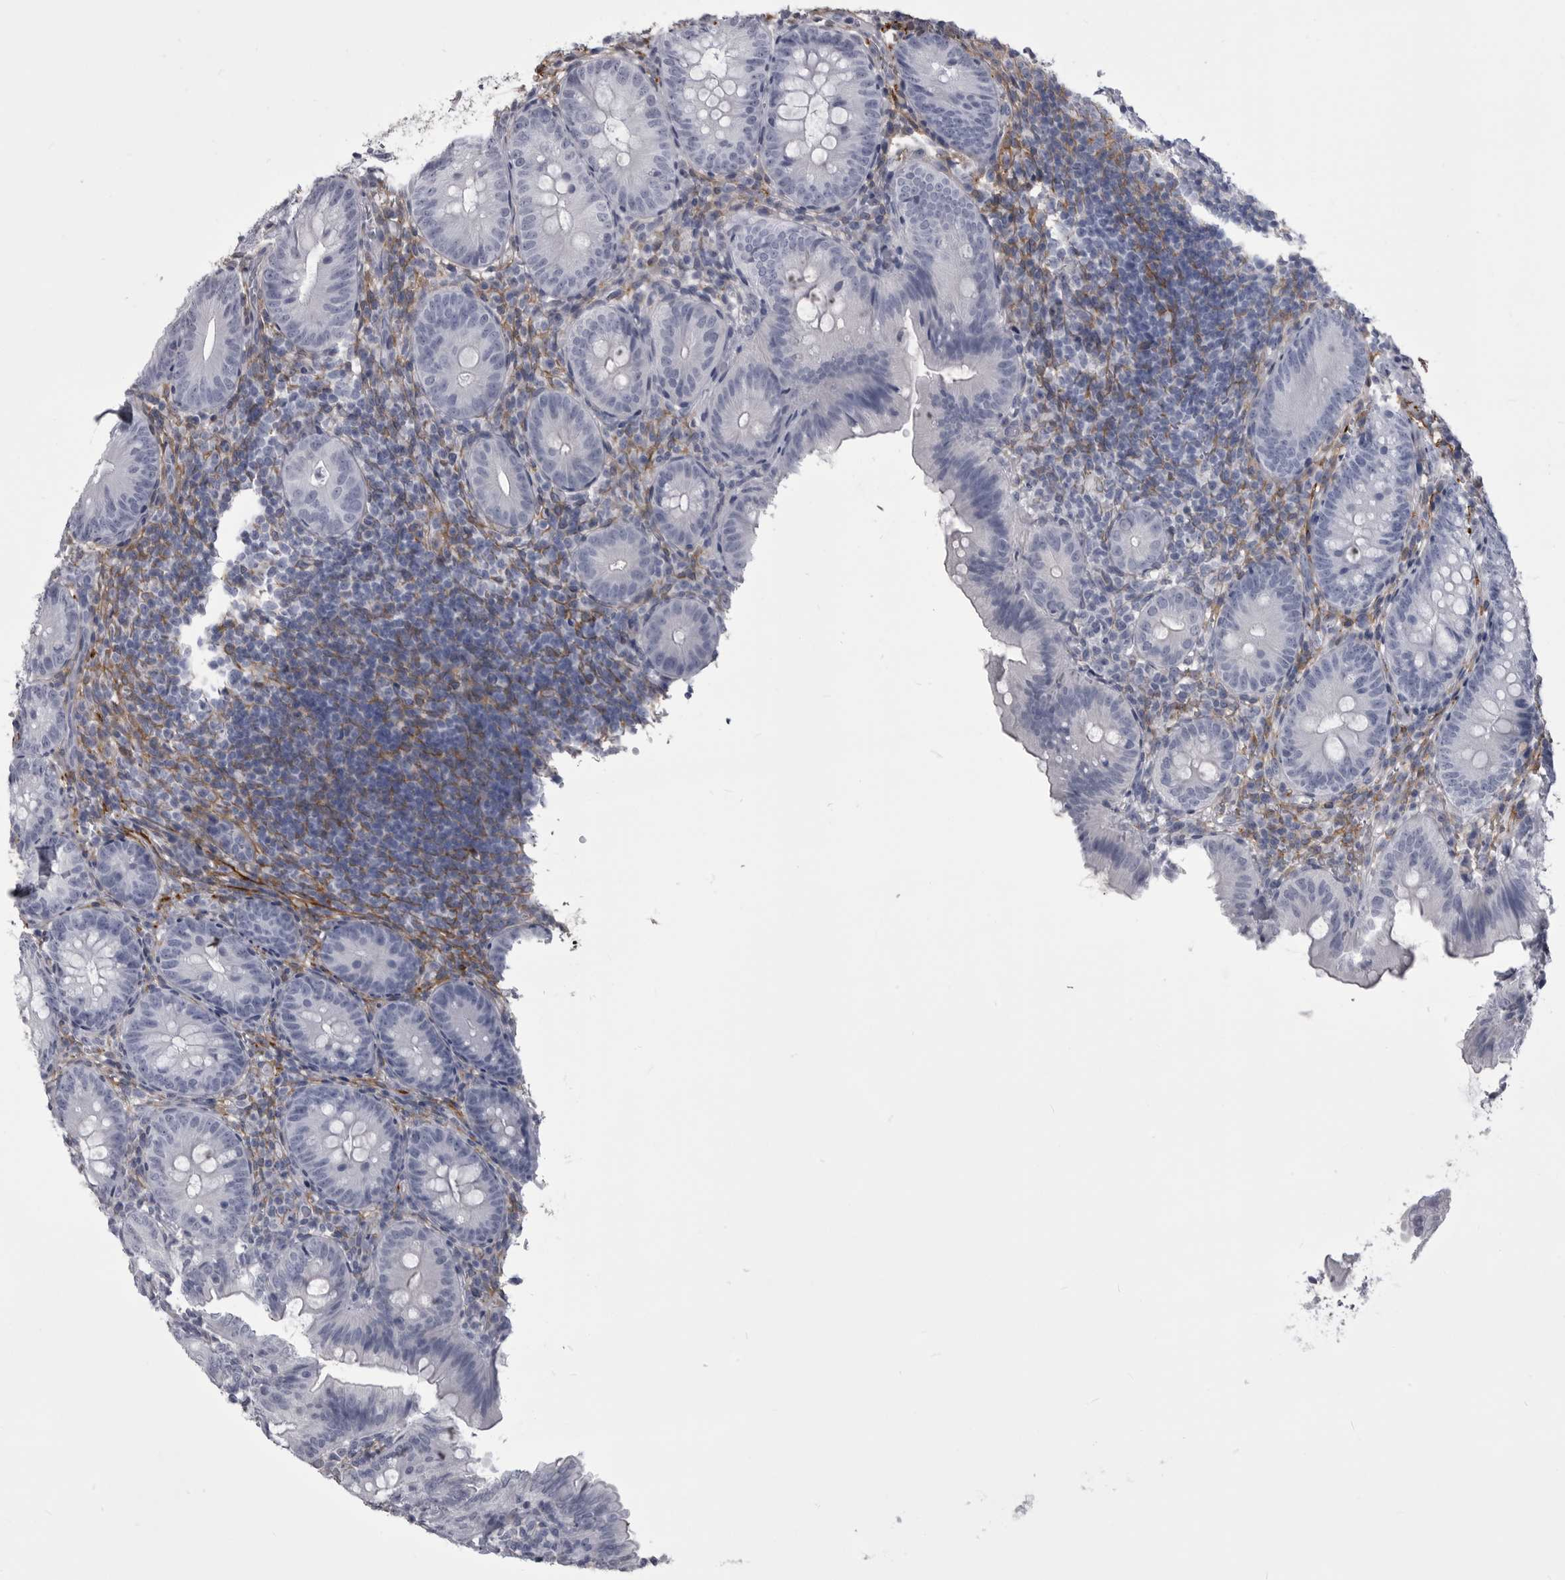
{"staining": {"intensity": "negative", "quantity": "none", "location": "none"}, "tissue": "appendix", "cell_type": "Glandular cells", "image_type": "normal", "snomed": [{"axis": "morphology", "description": "Normal tissue, NOS"}, {"axis": "topography", "description": "Appendix"}], "caption": "Immunohistochemistry (IHC) of normal human appendix exhibits no positivity in glandular cells. (Stains: DAB immunohistochemistry (IHC) with hematoxylin counter stain, Microscopy: brightfield microscopy at high magnification).", "gene": "ANK2", "patient": {"sex": "male", "age": 1}}